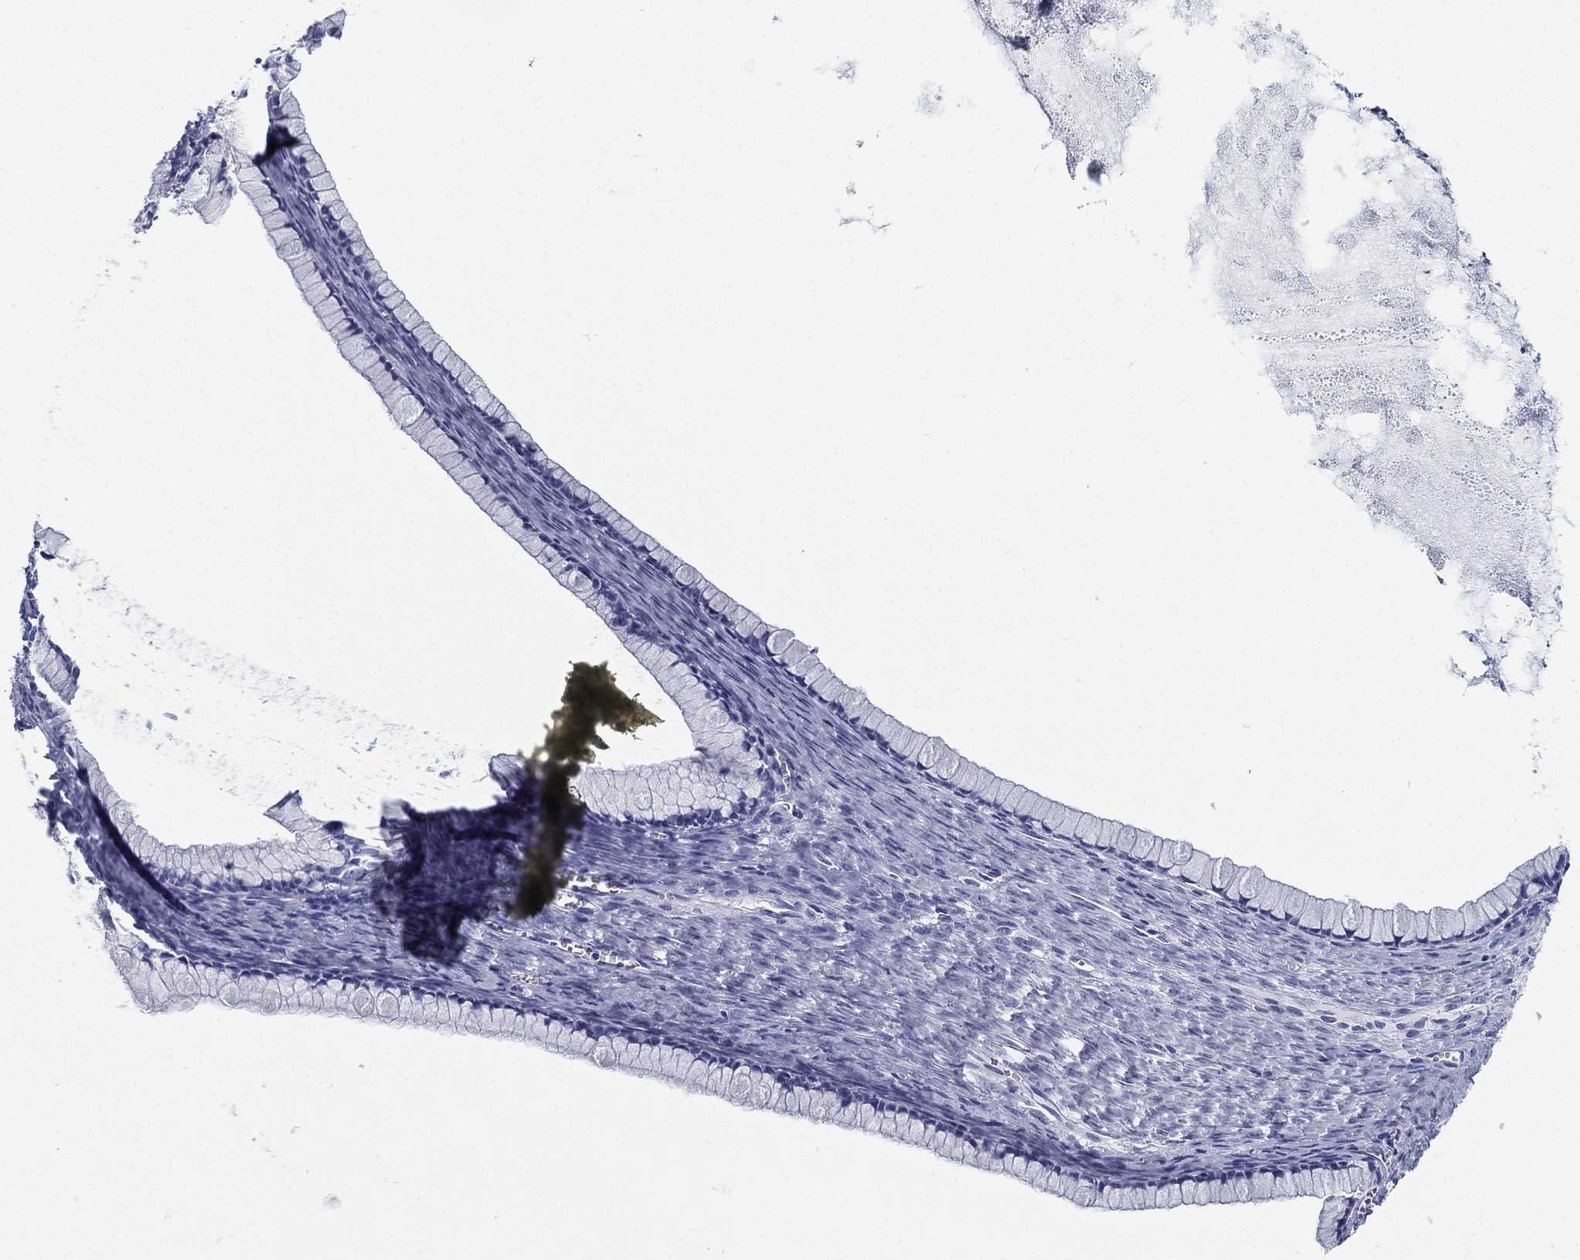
{"staining": {"intensity": "negative", "quantity": "none", "location": "none"}, "tissue": "ovarian cancer", "cell_type": "Tumor cells", "image_type": "cancer", "snomed": [{"axis": "morphology", "description": "Cystadenocarcinoma, mucinous, NOS"}, {"axis": "topography", "description": "Ovary"}], "caption": "Tumor cells show no significant protein positivity in ovarian mucinous cystadenocarcinoma.", "gene": "ATP1B2", "patient": {"sex": "female", "age": 41}}